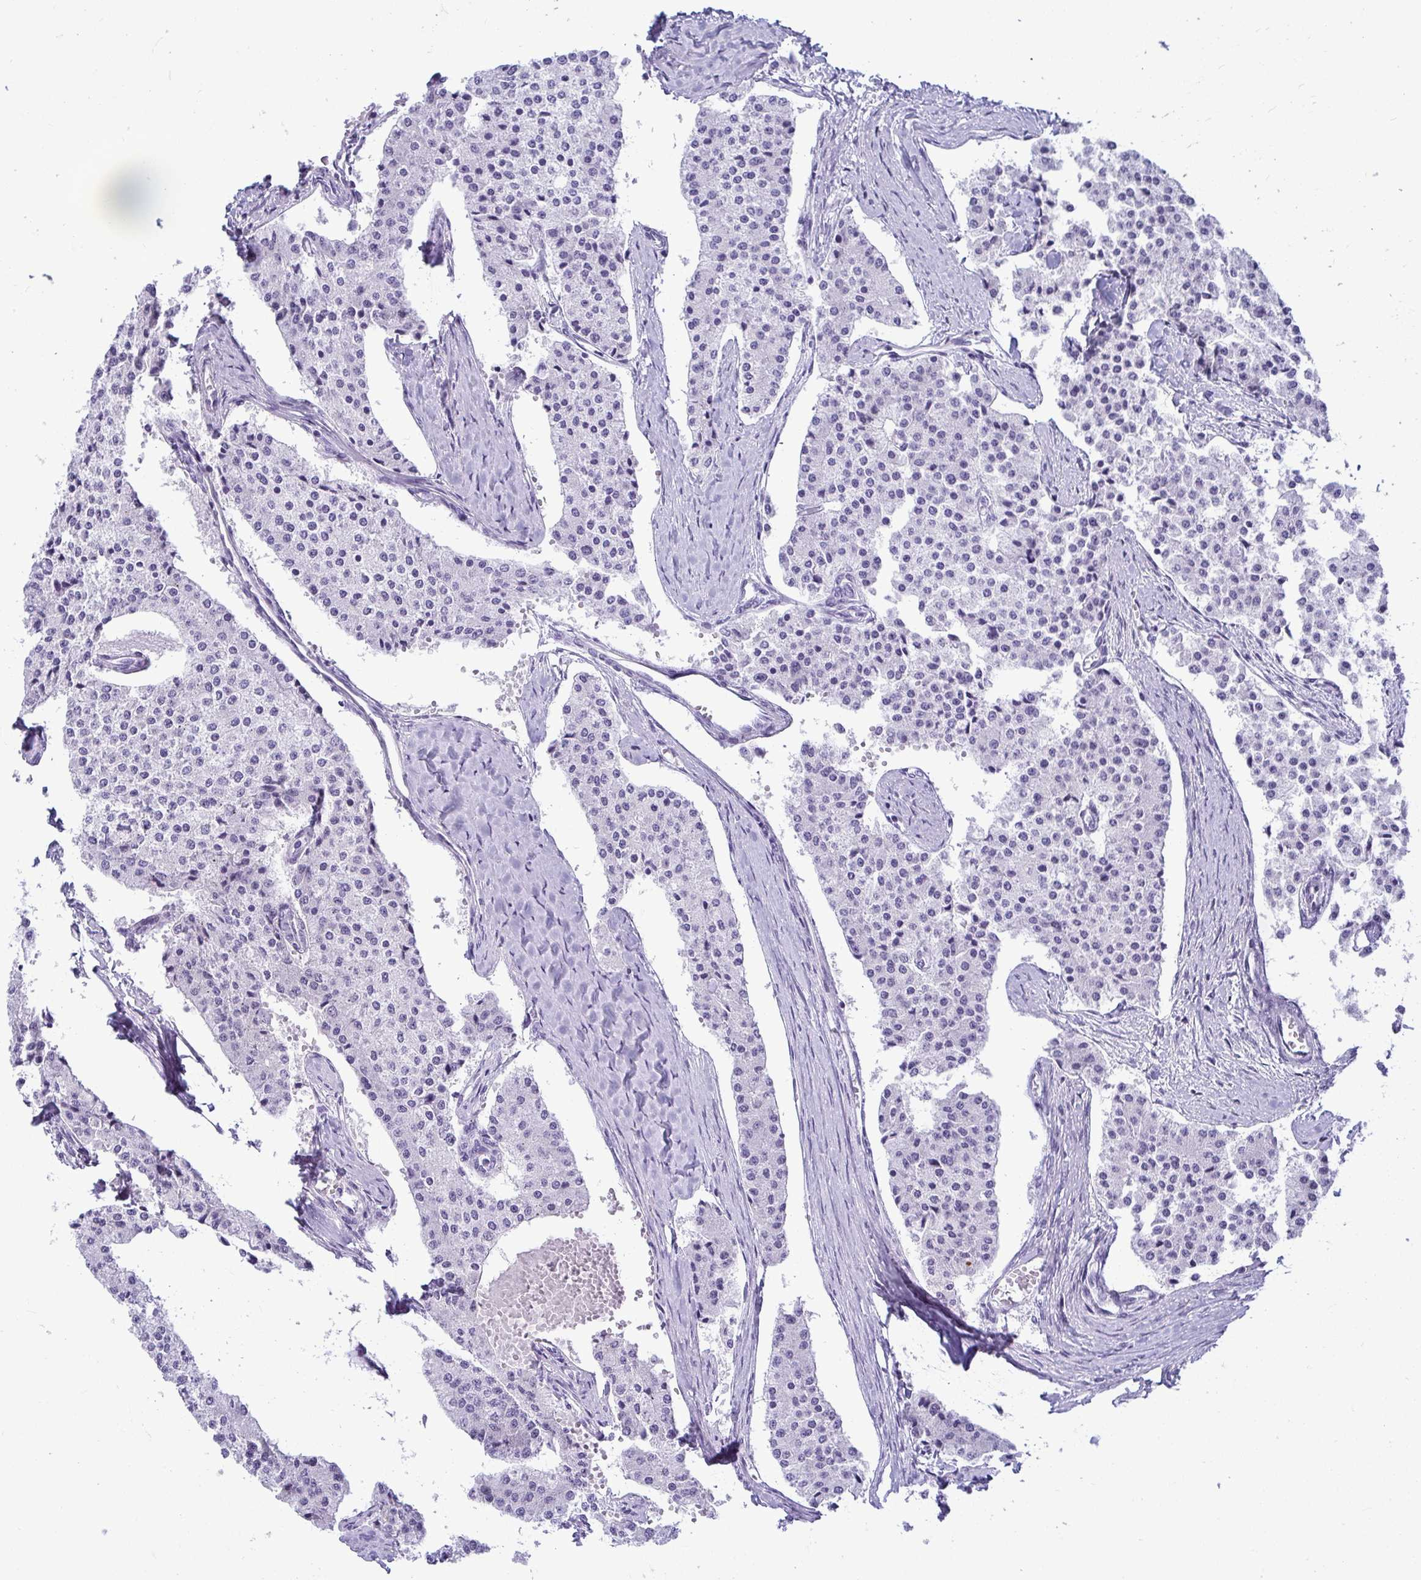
{"staining": {"intensity": "negative", "quantity": "none", "location": "none"}, "tissue": "carcinoid", "cell_type": "Tumor cells", "image_type": "cancer", "snomed": [{"axis": "morphology", "description": "Carcinoid, malignant, NOS"}, {"axis": "topography", "description": "Colon"}], "caption": "Photomicrograph shows no protein expression in tumor cells of carcinoid tissue. (DAB immunohistochemistry, high magnification).", "gene": "CLGN", "patient": {"sex": "female", "age": 52}}